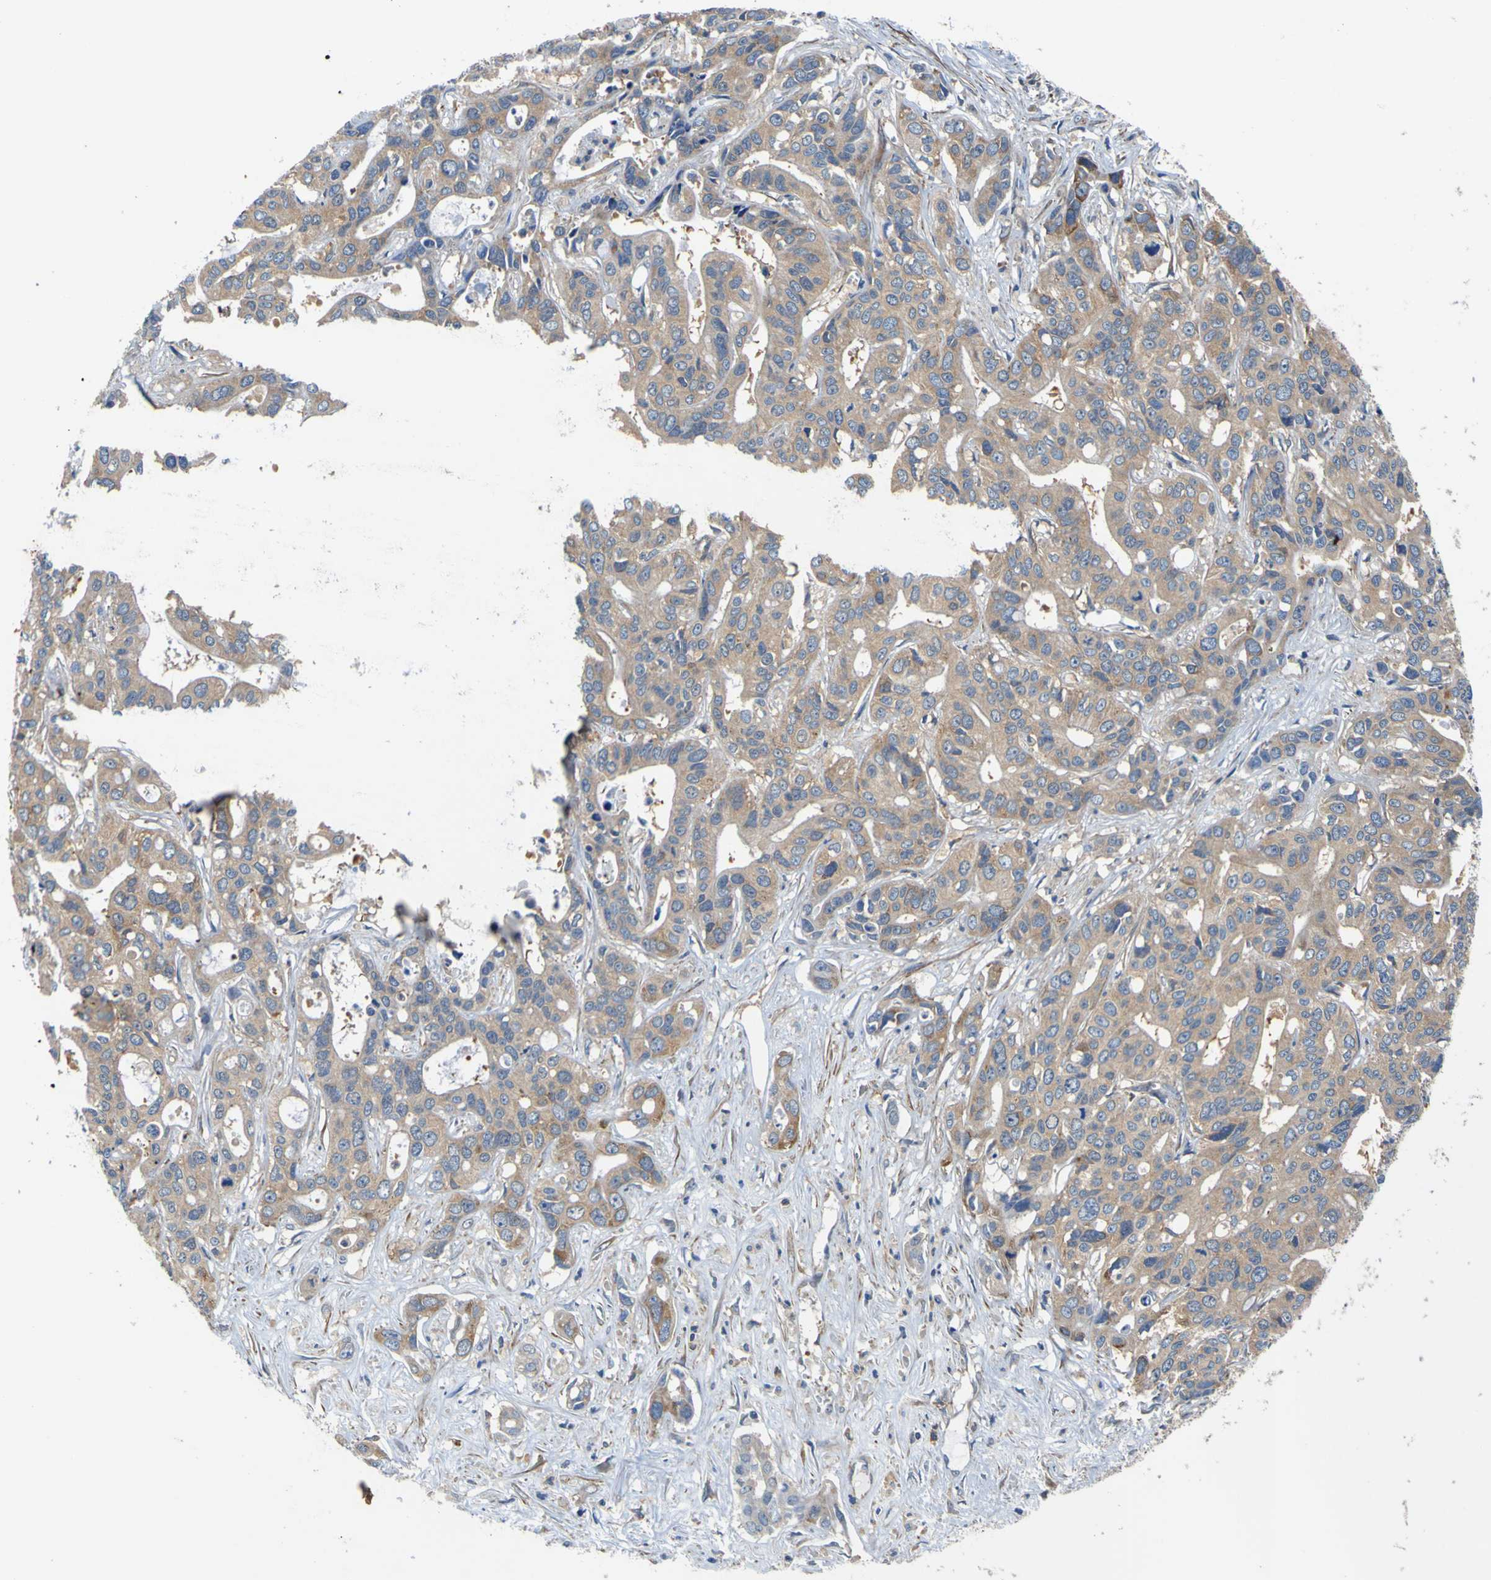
{"staining": {"intensity": "weak", "quantity": ">75%", "location": "cytoplasmic/membranous"}, "tissue": "liver cancer", "cell_type": "Tumor cells", "image_type": "cancer", "snomed": [{"axis": "morphology", "description": "Cholangiocarcinoma"}, {"axis": "topography", "description": "Liver"}], "caption": "DAB (3,3'-diaminobenzidine) immunohistochemical staining of liver cholangiocarcinoma displays weak cytoplasmic/membranous protein staining in approximately >75% of tumor cells.", "gene": "CNR2", "patient": {"sex": "female", "age": 65}}